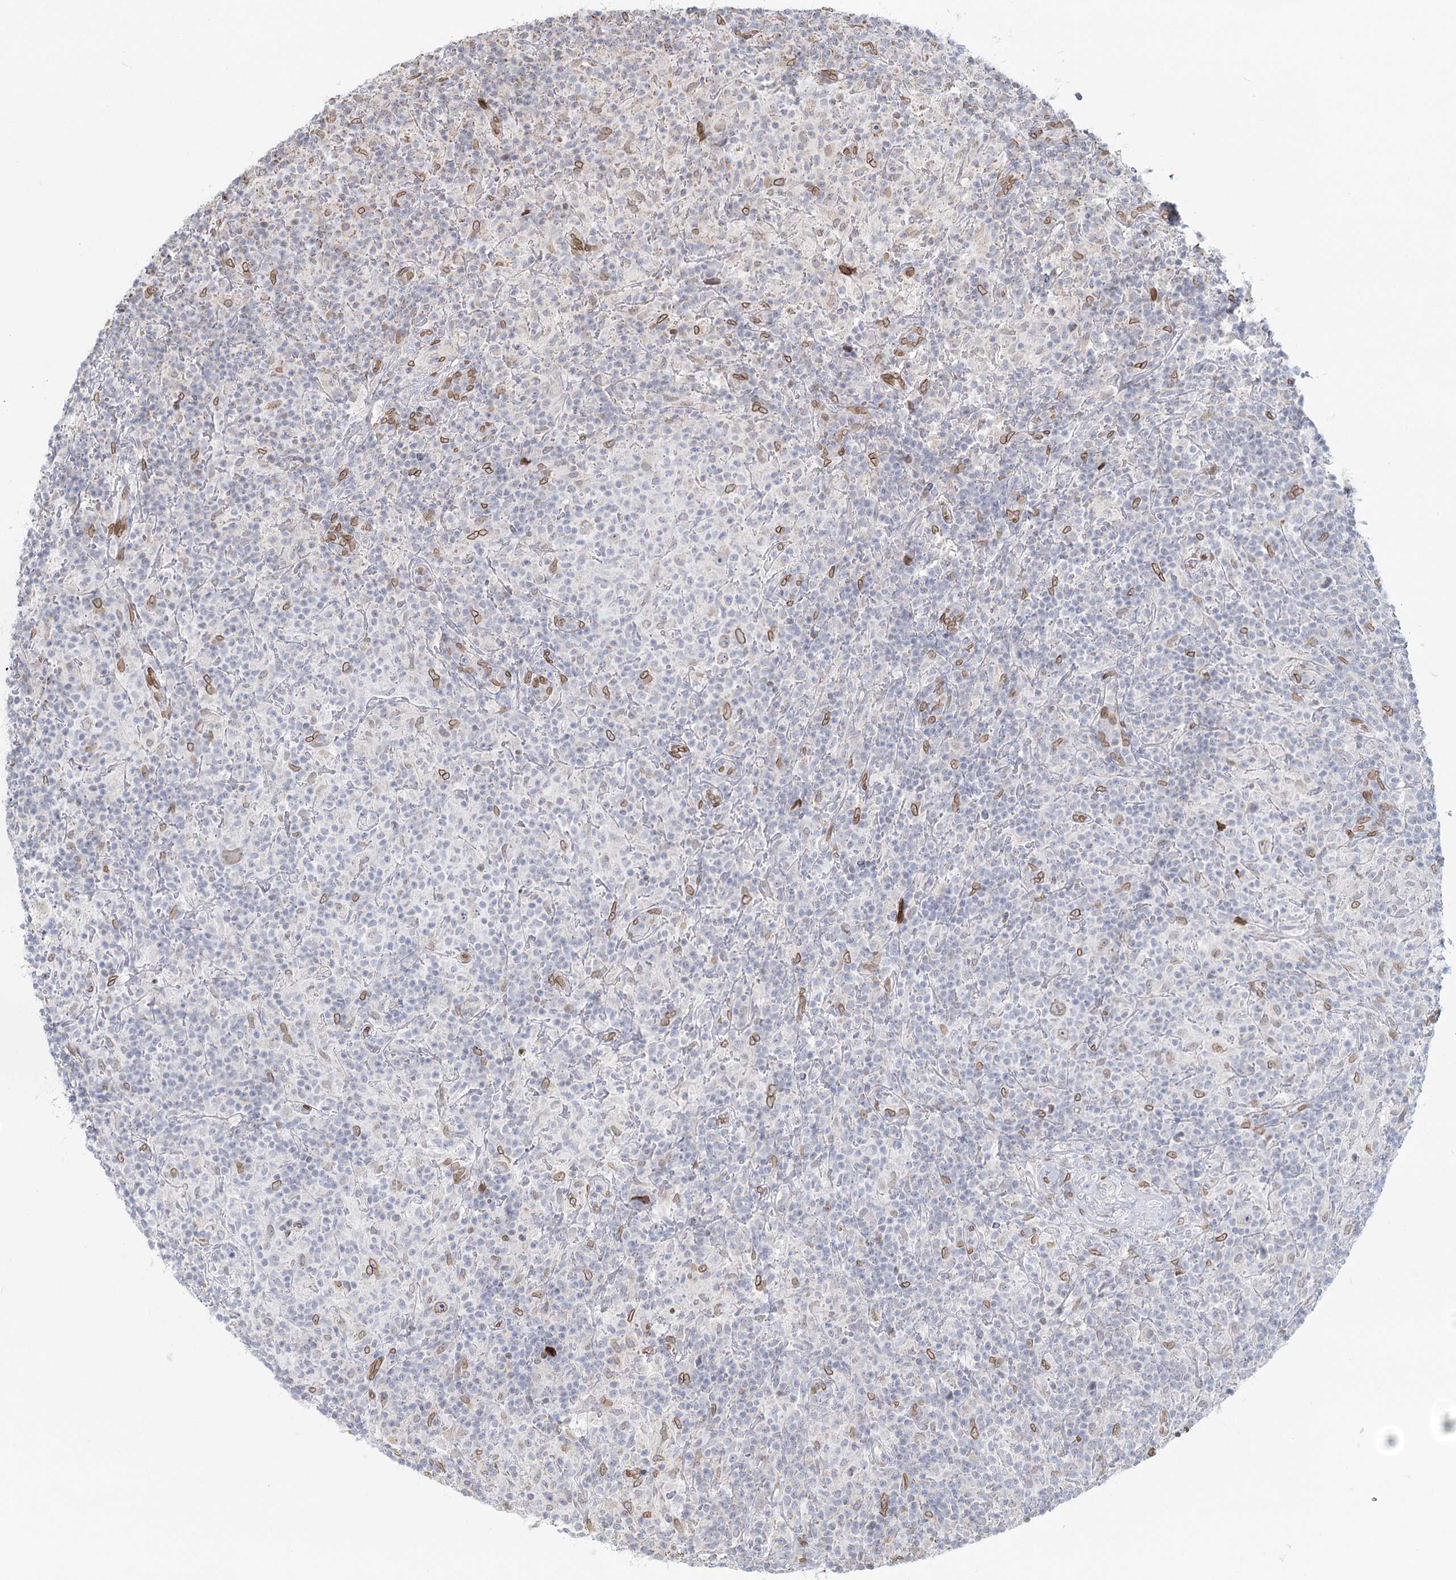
{"staining": {"intensity": "negative", "quantity": "none", "location": "none"}, "tissue": "lymphoma", "cell_type": "Tumor cells", "image_type": "cancer", "snomed": [{"axis": "morphology", "description": "Hodgkin's disease, NOS"}, {"axis": "topography", "description": "Lymph node"}], "caption": "DAB (3,3'-diaminobenzidine) immunohistochemical staining of human lymphoma demonstrates no significant positivity in tumor cells.", "gene": "VWA5A", "patient": {"sex": "male", "age": 70}}